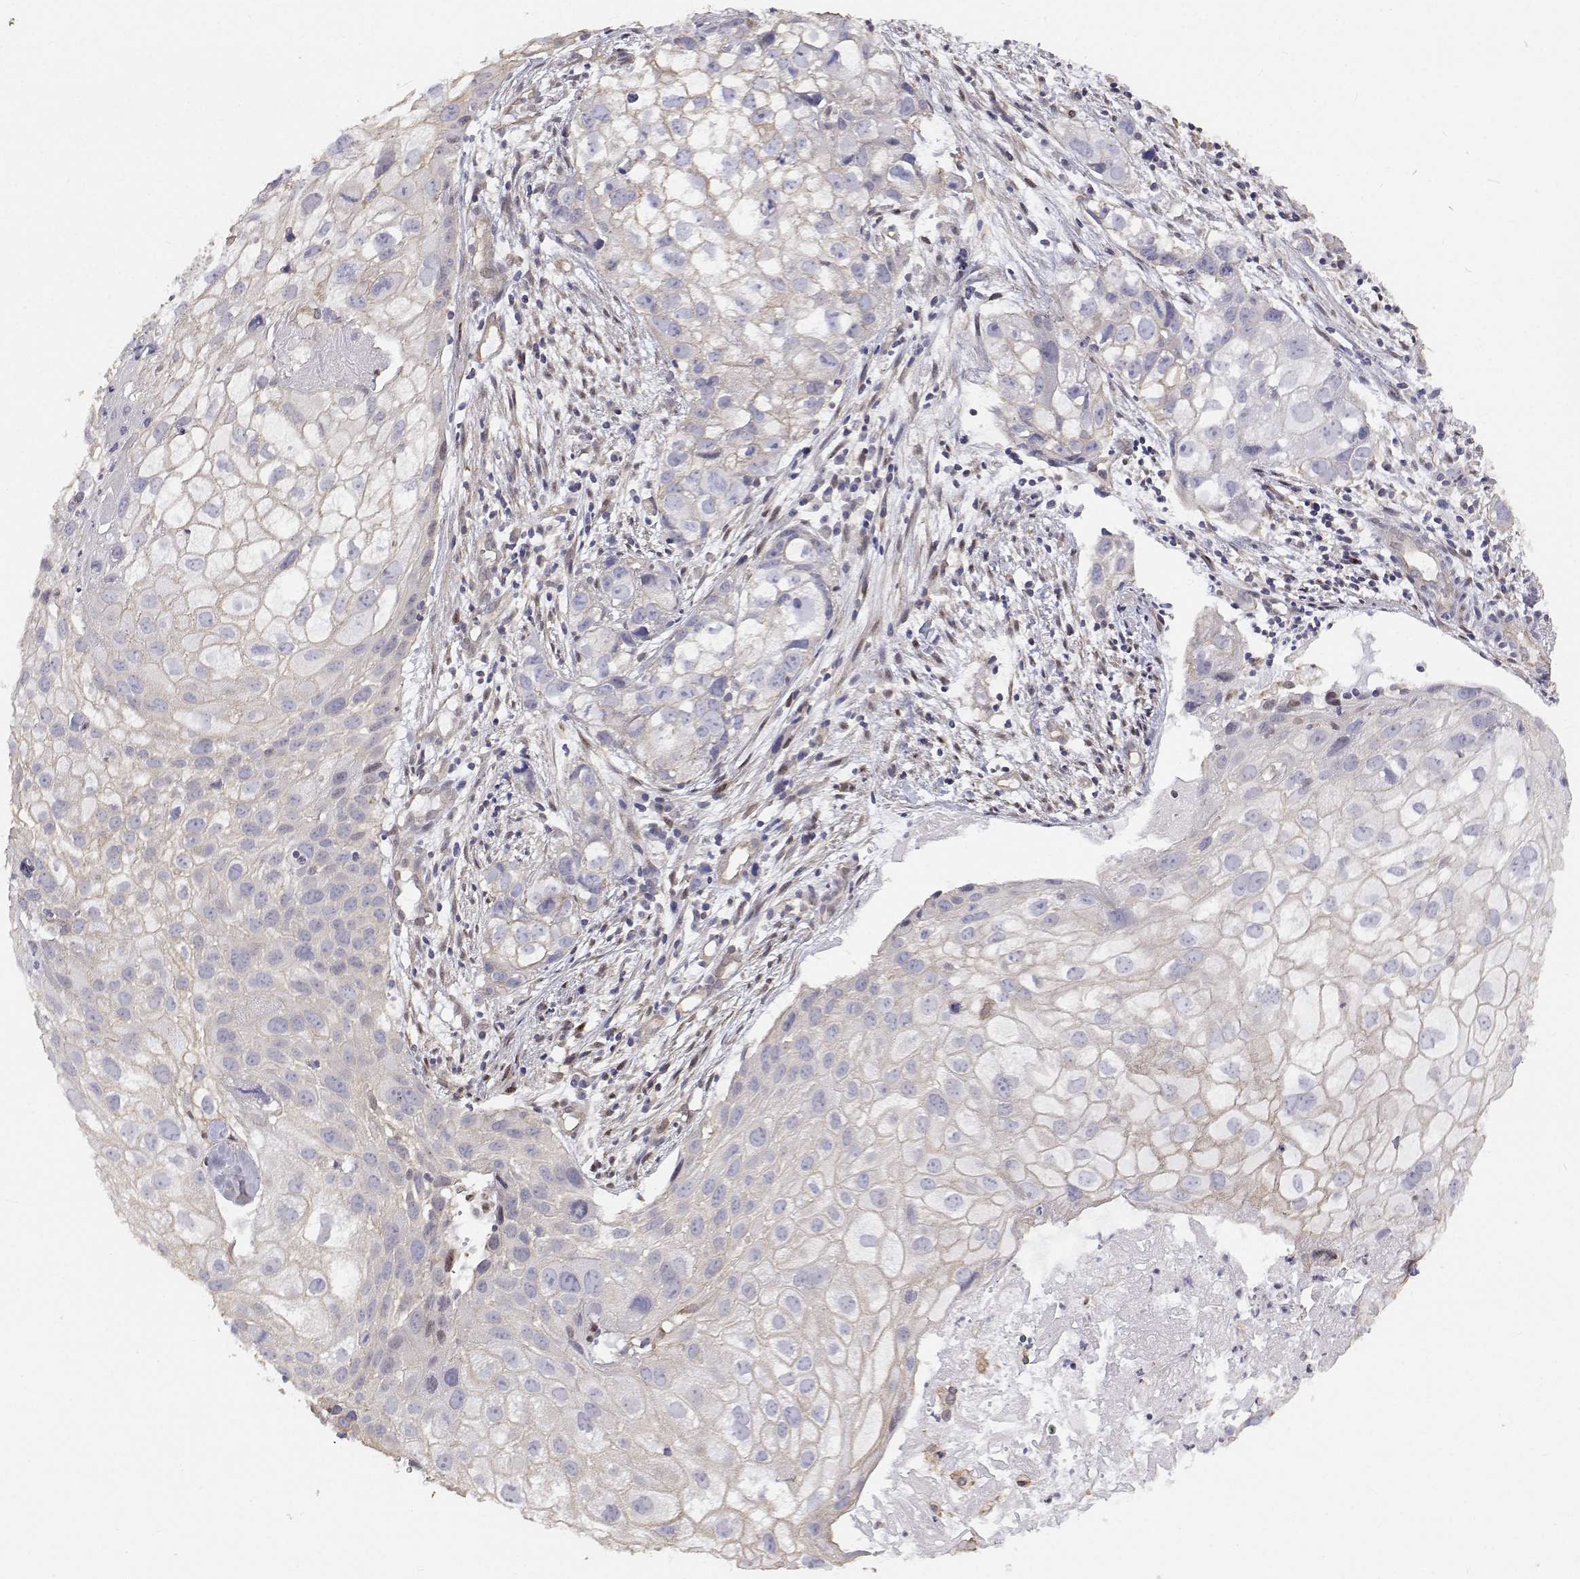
{"staining": {"intensity": "negative", "quantity": "none", "location": "none"}, "tissue": "cervical cancer", "cell_type": "Tumor cells", "image_type": "cancer", "snomed": [{"axis": "morphology", "description": "Squamous cell carcinoma, NOS"}, {"axis": "topography", "description": "Cervix"}], "caption": "This is a photomicrograph of immunohistochemistry (IHC) staining of cervical squamous cell carcinoma, which shows no positivity in tumor cells.", "gene": "GSDMA", "patient": {"sex": "female", "age": 53}}